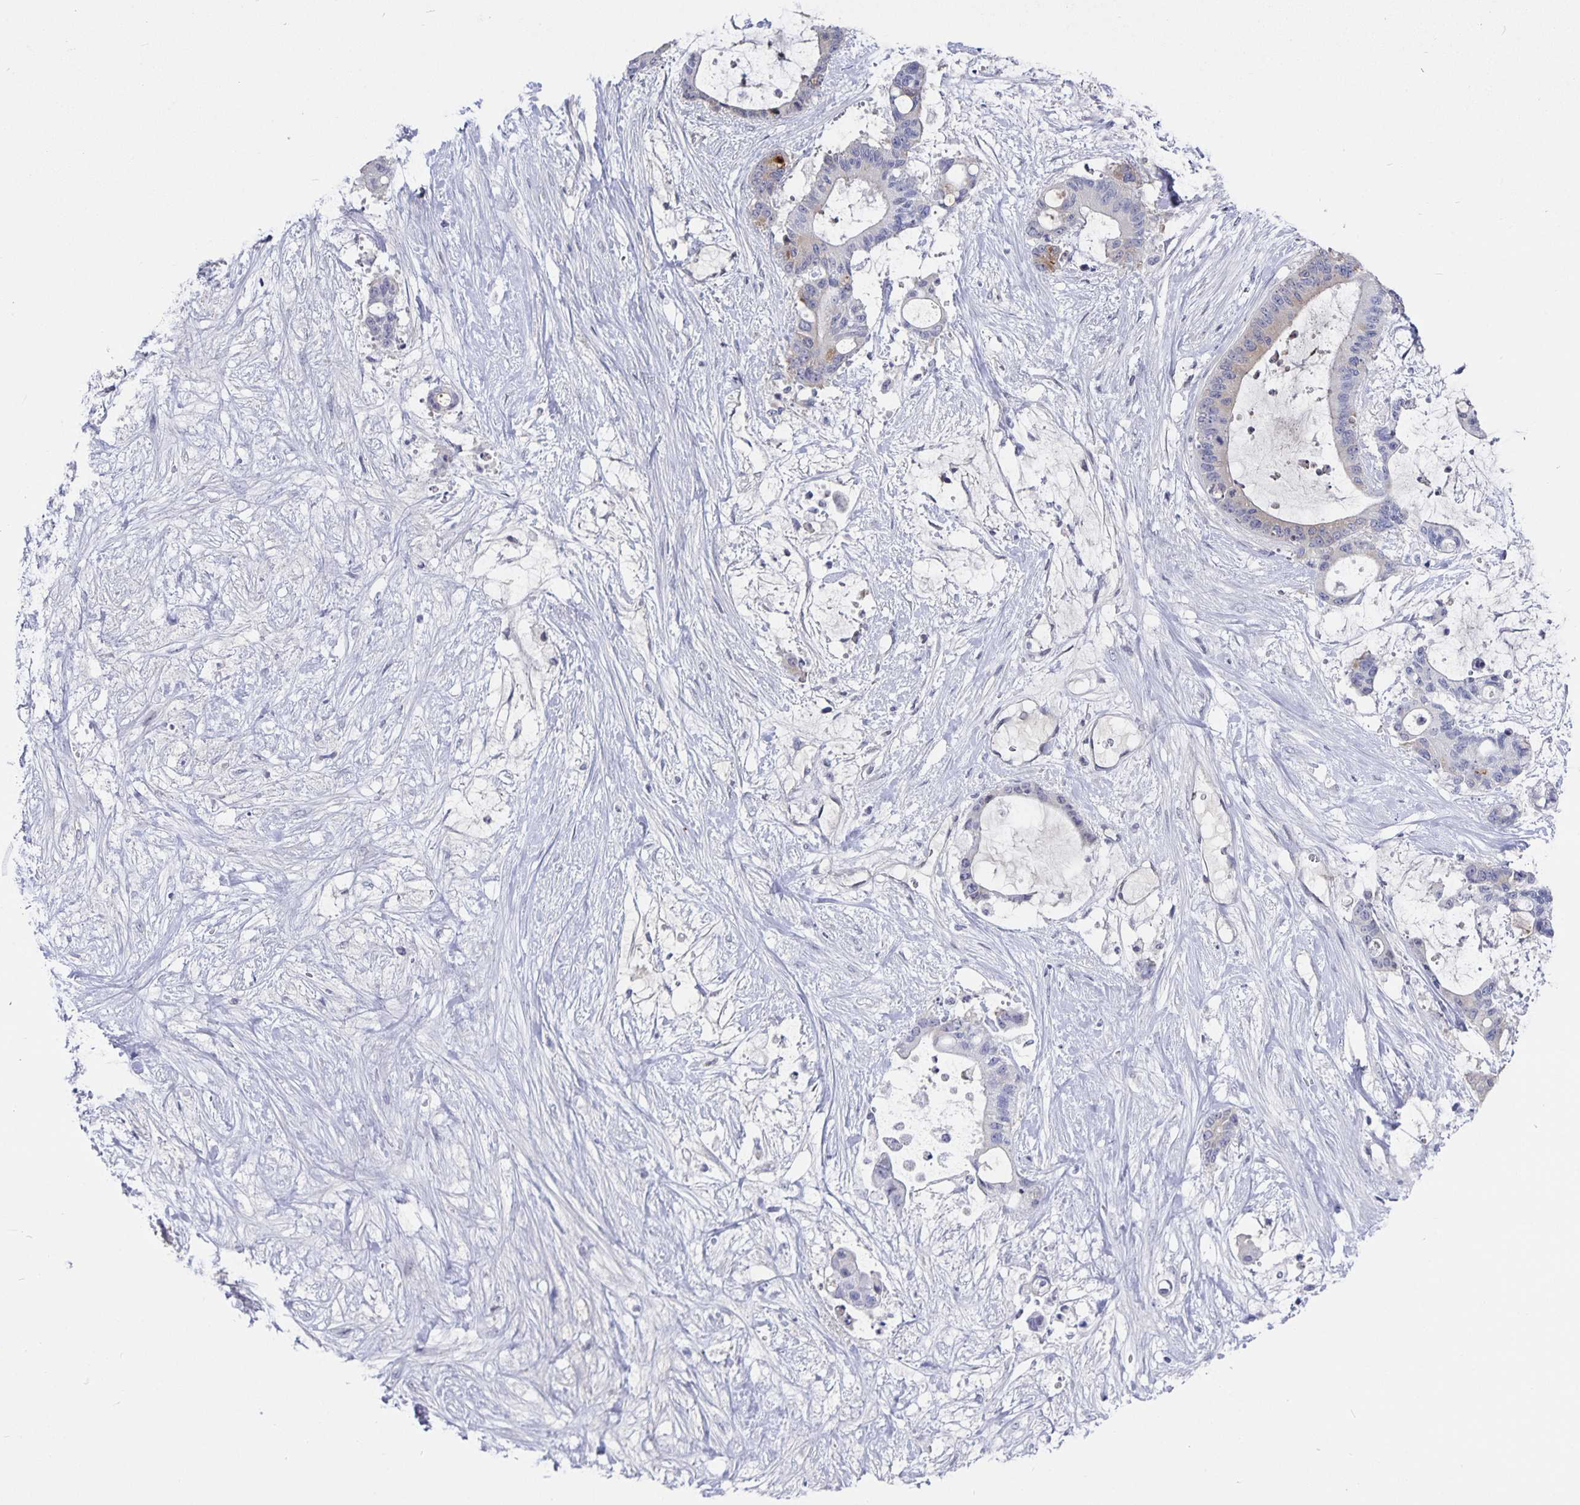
{"staining": {"intensity": "moderate", "quantity": "<25%", "location": "cytoplasmic/membranous"}, "tissue": "liver cancer", "cell_type": "Tumor cells", "image_type": "cancer", "snomed": [{"axis": "morphology", "description": "Normal tissue, NOS"}, {"axis": "morphology", "description": "Cholangiocarcinoma"}, {"axis": "topography", "description": "Liver"}, {"axis": "topography", "description": "Peripheral nerve tissue"}], "caption": "Immunohistochemical staining of human cholangiocarcinoma (liver) exhibits moderate cytoplasmic/membranous protein expression in about <25% of tumor cells.", "gene": "OLIG2", "patient": {"sex": "female", "age": 73}}